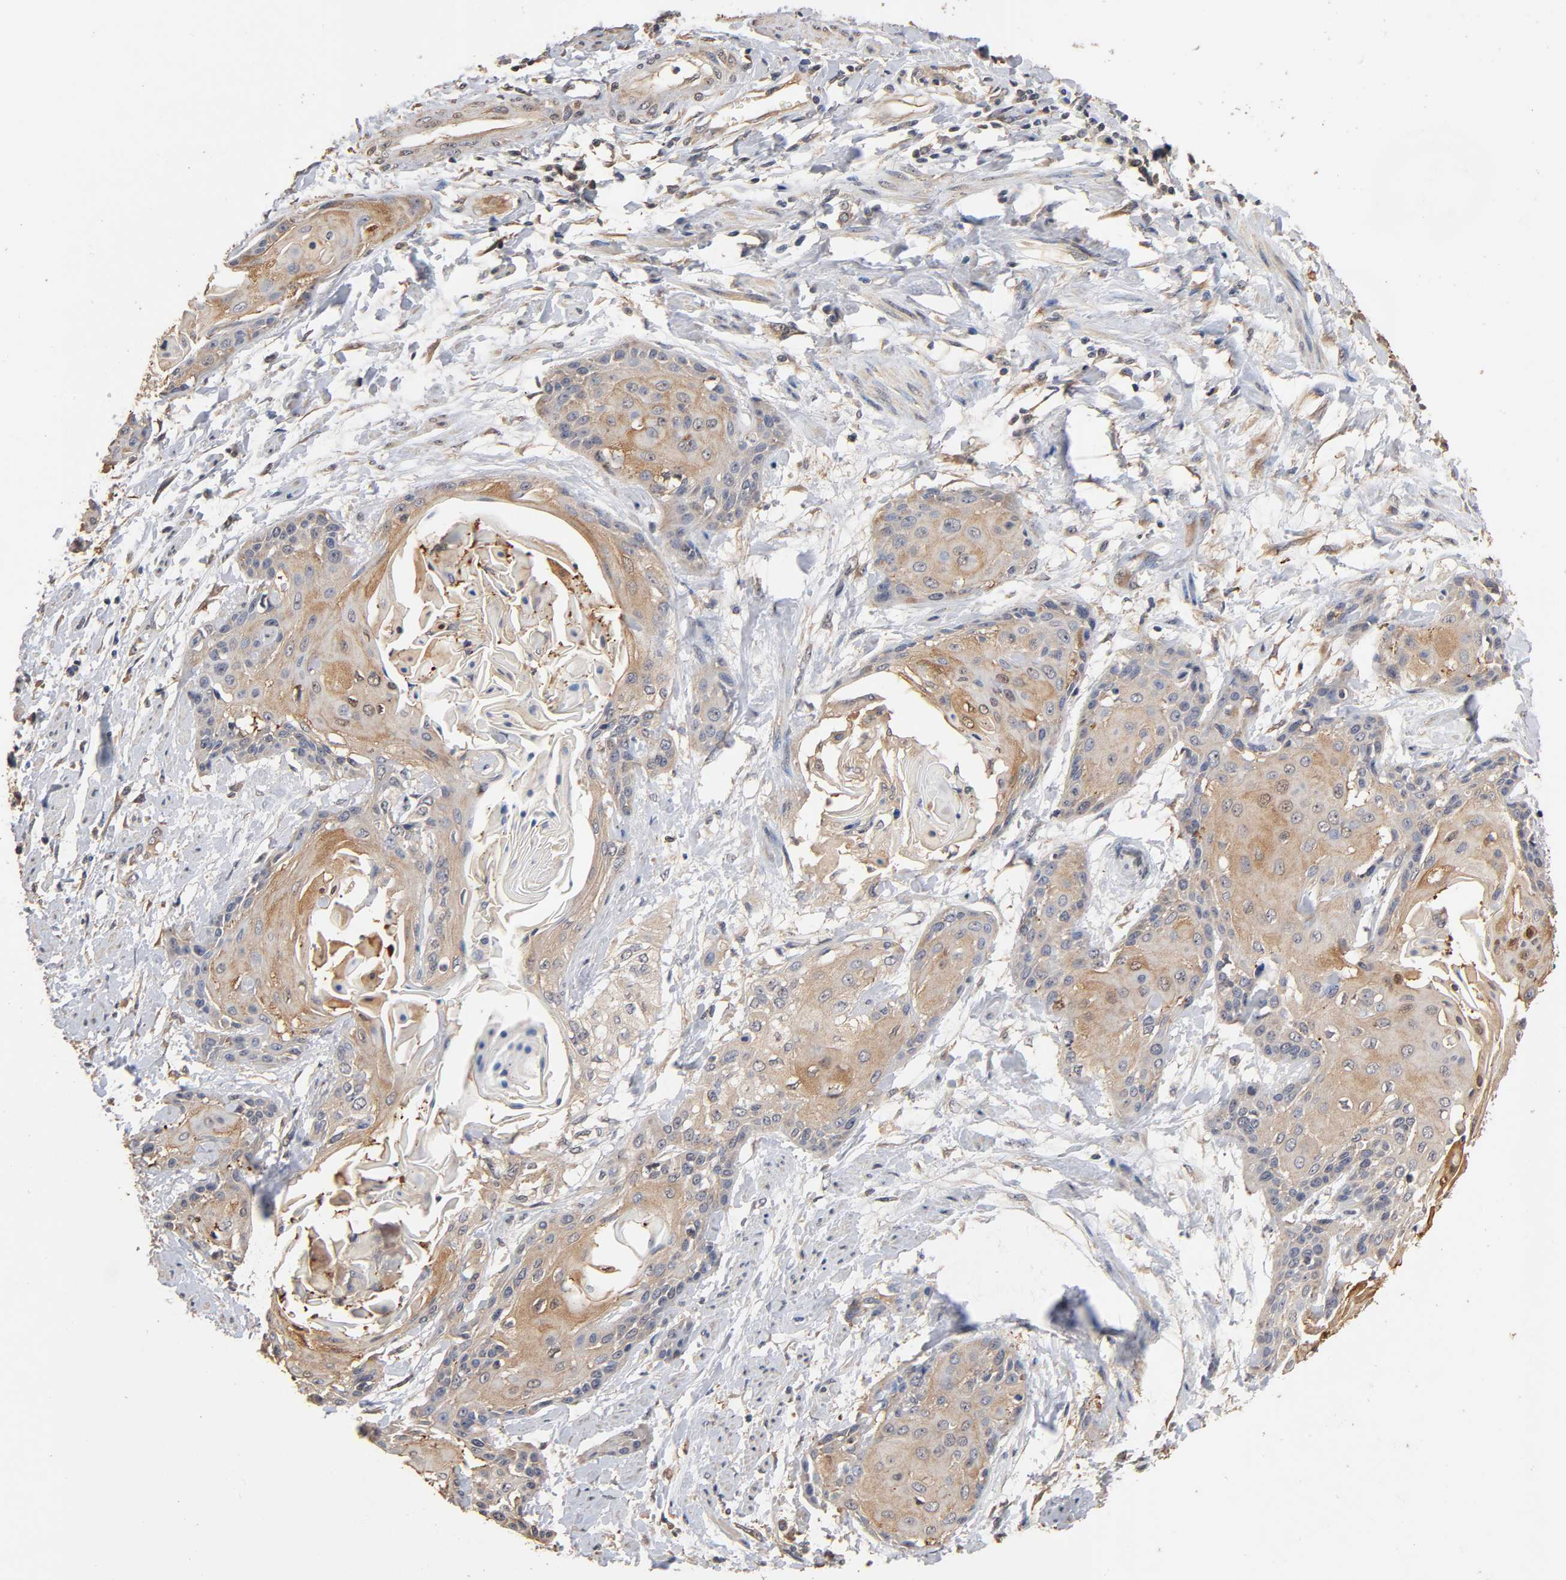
{"staining": {"intensity": "weak", "quantity": ">75%", "location": "cytoplasmic/membranous"}, "tissue": "cervical cancer", "cell_type": "Tumor cells", "image_type": "cancer", "snomed": [{"axis": "morphology", "description": "Squamous cell carcinoma, NOS"}, {"axis": "topography", "description": "Cervix"}], "caption": "DAB immunohistochemical staining of cervical squamous cell carcinoma exhibits weak cytoplasmic/membranous protein expression in about >75% of tumor cells.", "gene": "ARHGEF7", "patient": {"sex": "female", "age": 57}}